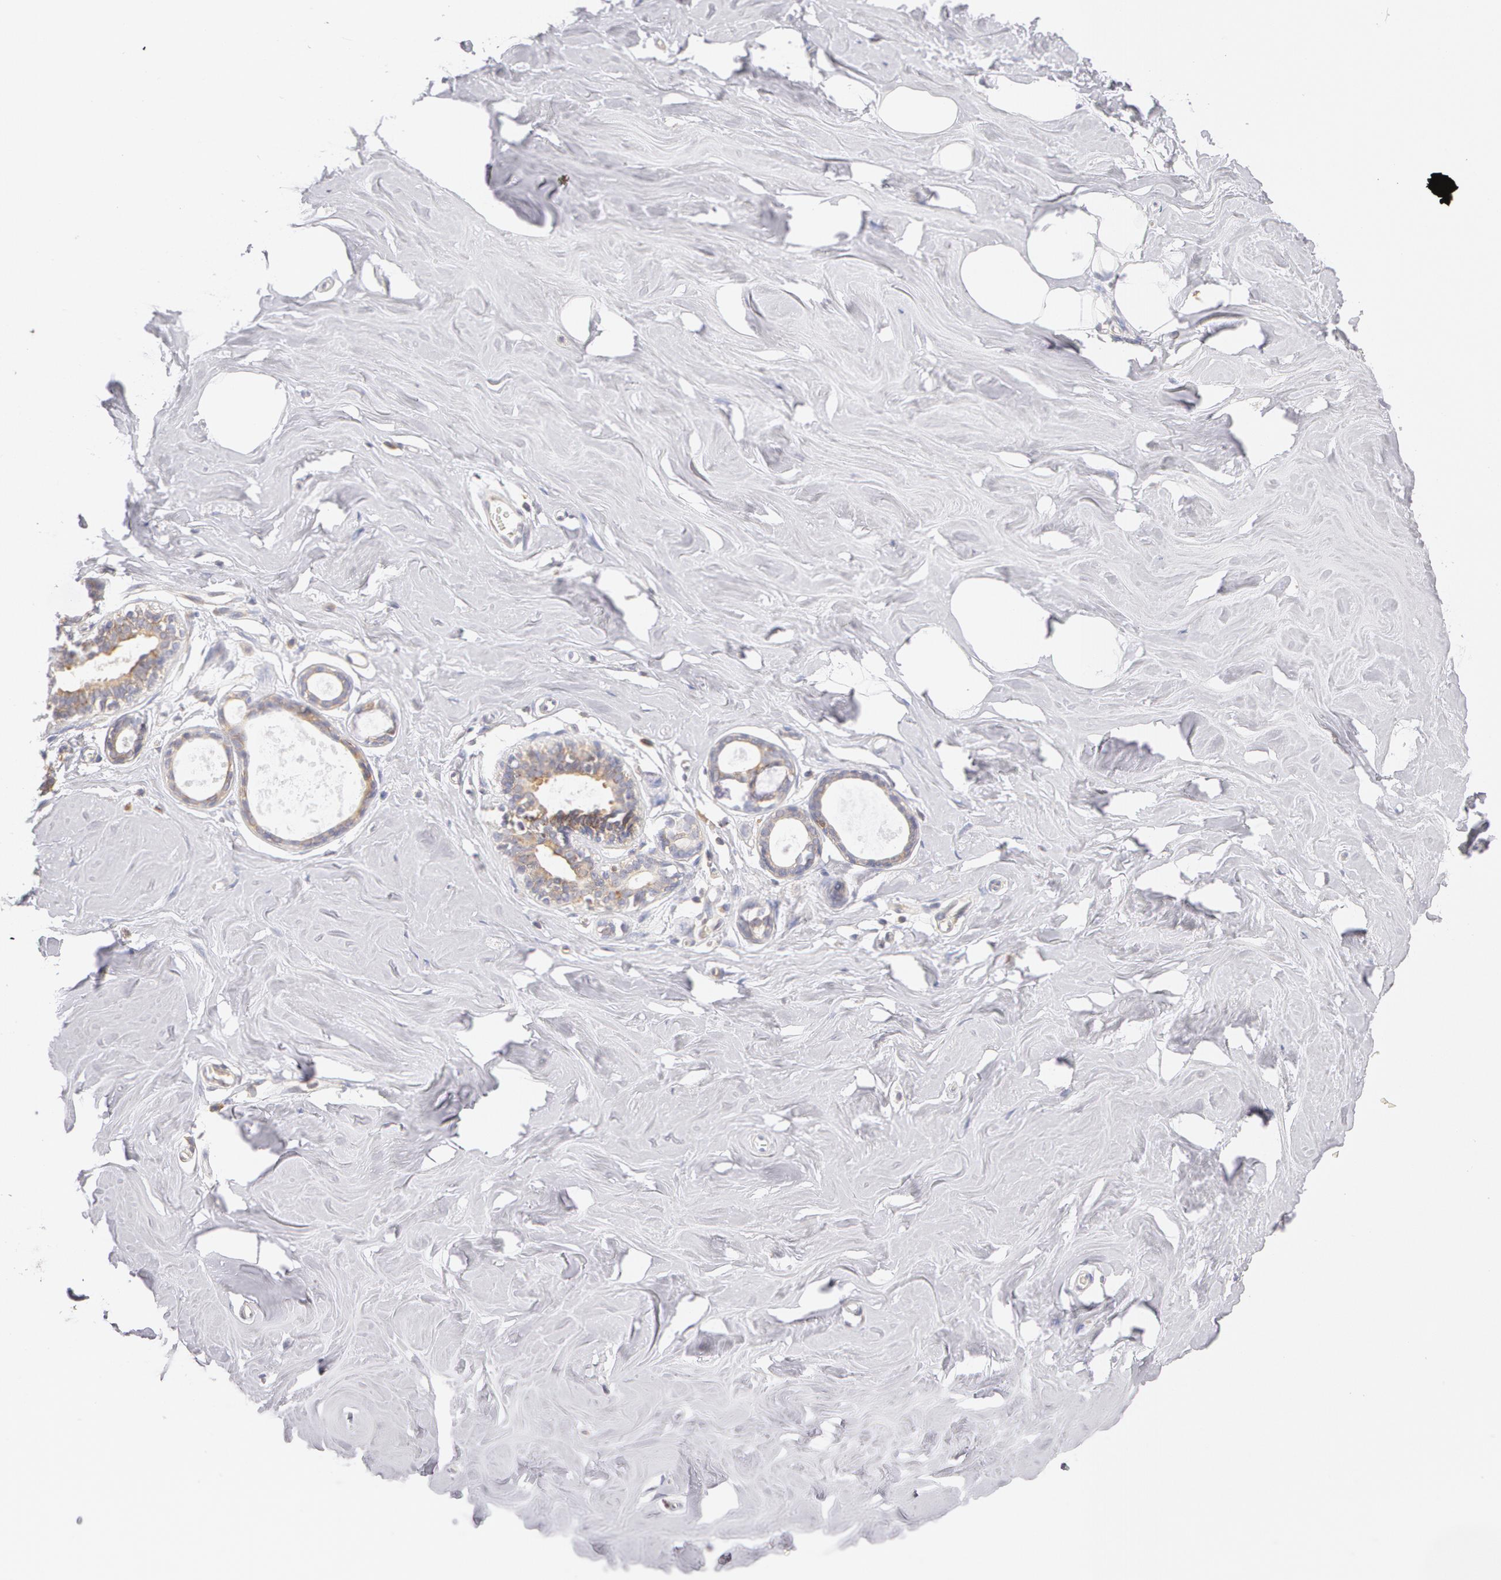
{"staining": {"intensity": "negative", "quantity": "none", "location": "none"}, "tissue": "breast", "cell_type": "Adipocytes", "image_type": "normal", "snomed": [{"axis": "morphology", "description": "Normal tissue, NOS"}, {"axis": "topography", "description": "Breast"}], "caption": "Breast was stained to show a protein in brown. There is no significant positivity in adipocytes. (DAB (3,3'-diaminobenzidine) IHC visualized using brightfield microscopy, high magnification).", "gene": "DDX3X", "patient": {"sex": "female", "age": 54}}